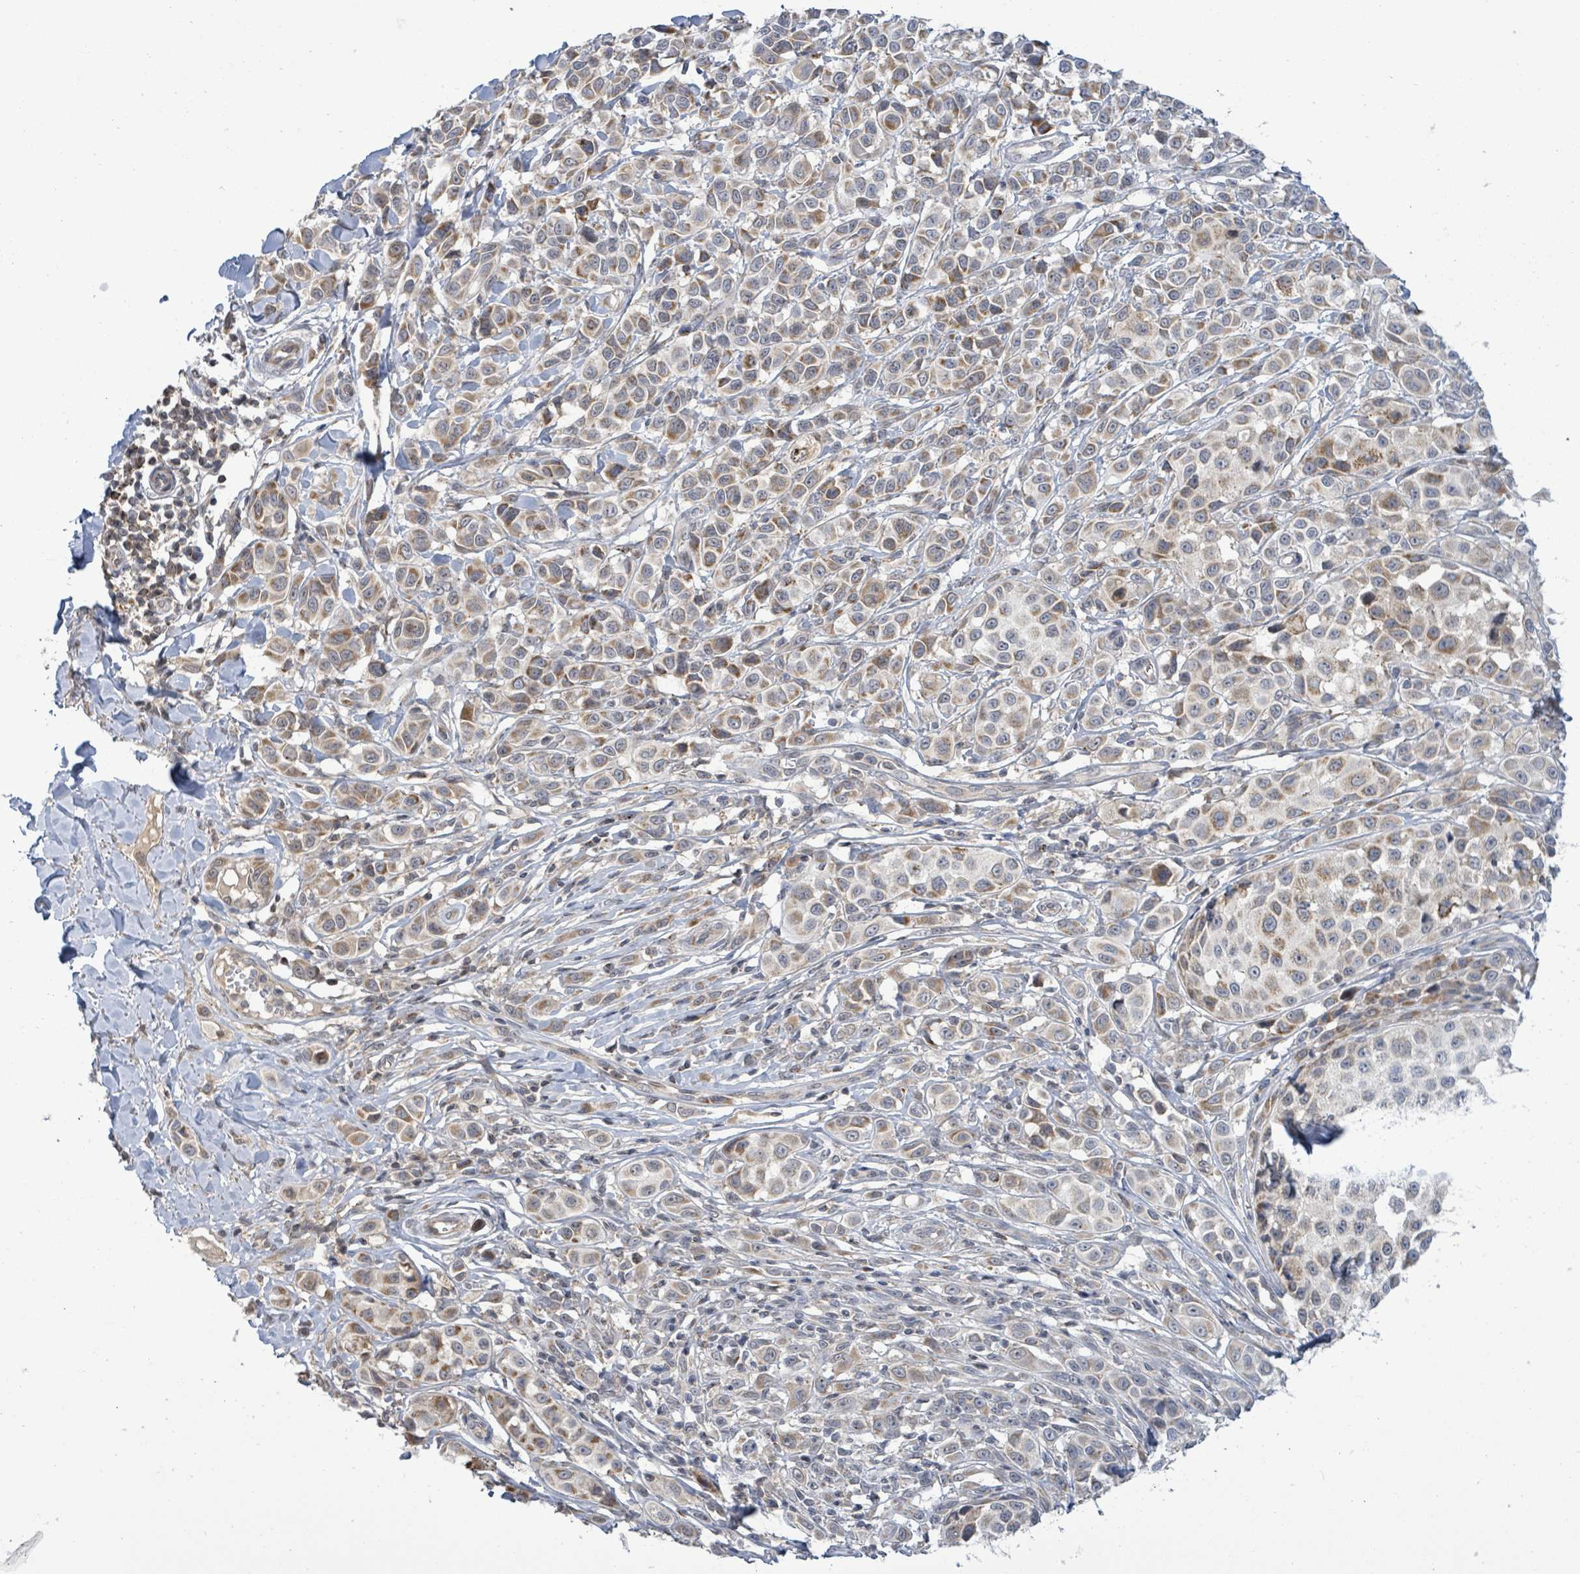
{"staining": {"intensity": "moderate", "quantity": "25%-75%", "location": "cytoplasmic/membranous"}, "tissue": "melanoma", "cell_type": "Tumor cells", "image_type": "cancer", "snomed": [{"axis": "morphology", "description": "Malignant melanoma, NOS"}, {"axis": "topography", "description": "Skin"}], "caption": "IHC (DAB (3,3'-diaminobenzidine)) staining of melanoma exhibits moderate cytoplasmic/membranous protein positivity in about 25%-75% of tumor cells.", "gene": "COQ10B", "patient": {"sex": "male", "age": 39}}